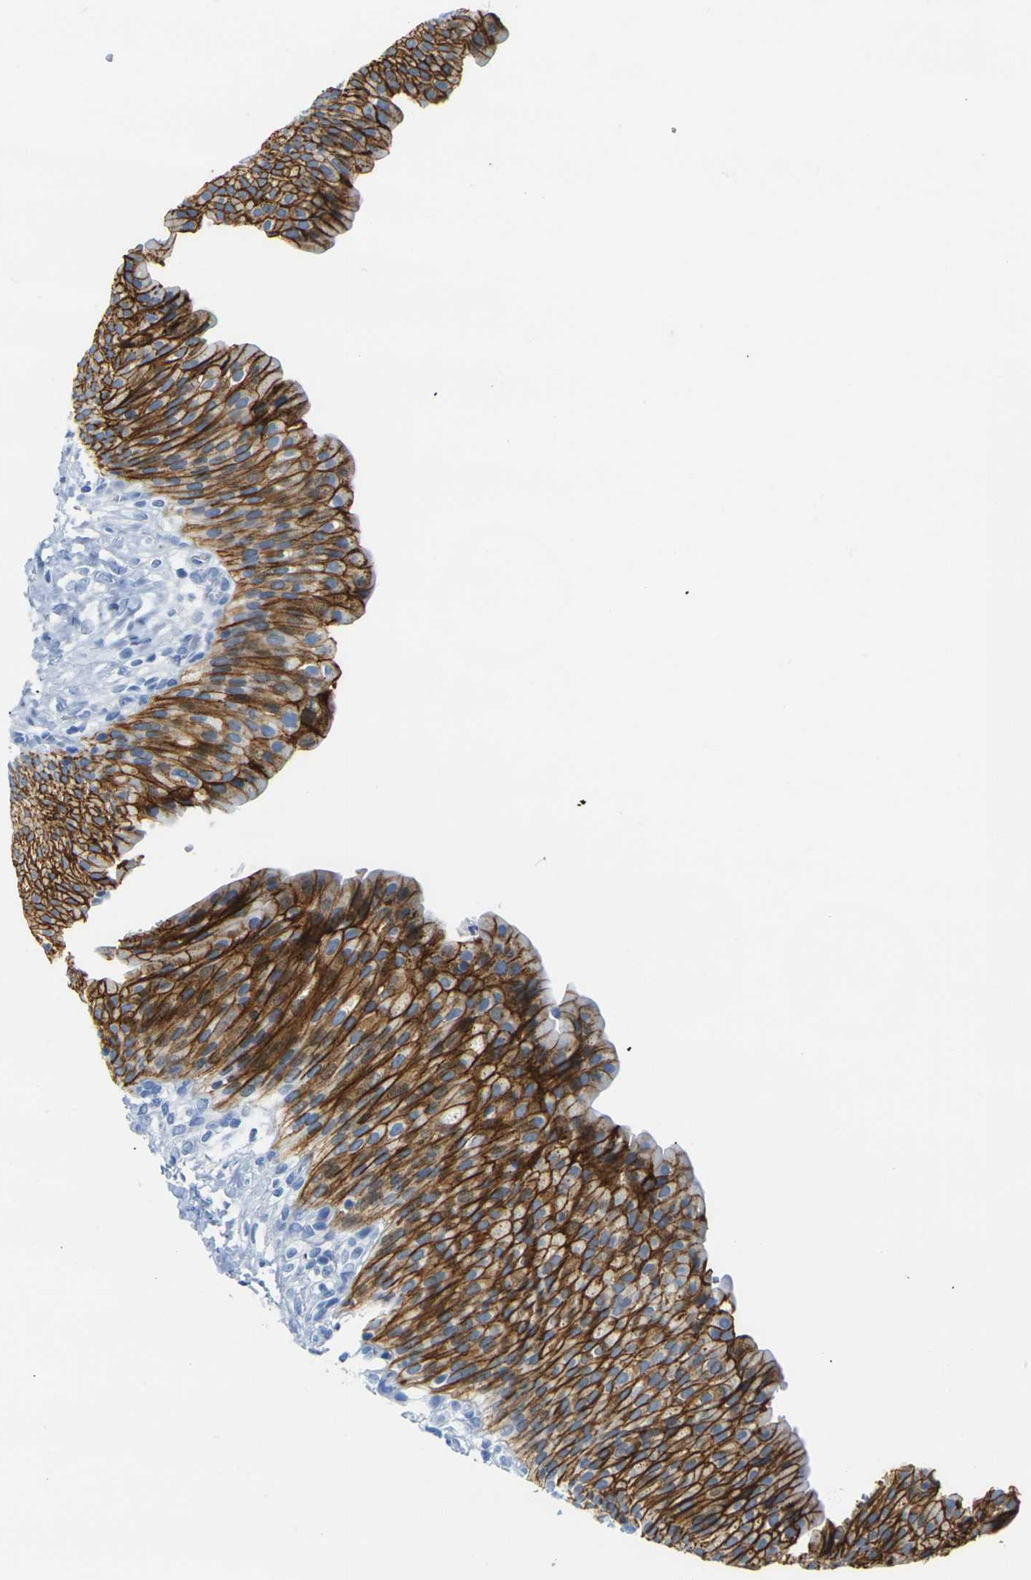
{"staining": {"intensity": "strong", "quantity": ">75%", "location": "cytoplasmic/membranous"}, "tissue": "urinary bladder", "cell_type": "Urothelial cells", "image_type": "normal", "snomed": [{"axis": "morphology", "description": "Normal tissue, NOS"}, {"axis": "topography", "description": "Urinary bladder"}], "caption": "This micrograph shows benign urinary bladder stained with immunohistochemistry (IHC) to label a protein in brown. The cytoplasmic/membranous of urothelial cells show strong positivity for the protein. Nuclei are counter-stained blue.", "gene": "CLDN7", "patient": {"sex": "female", "age": 79}}